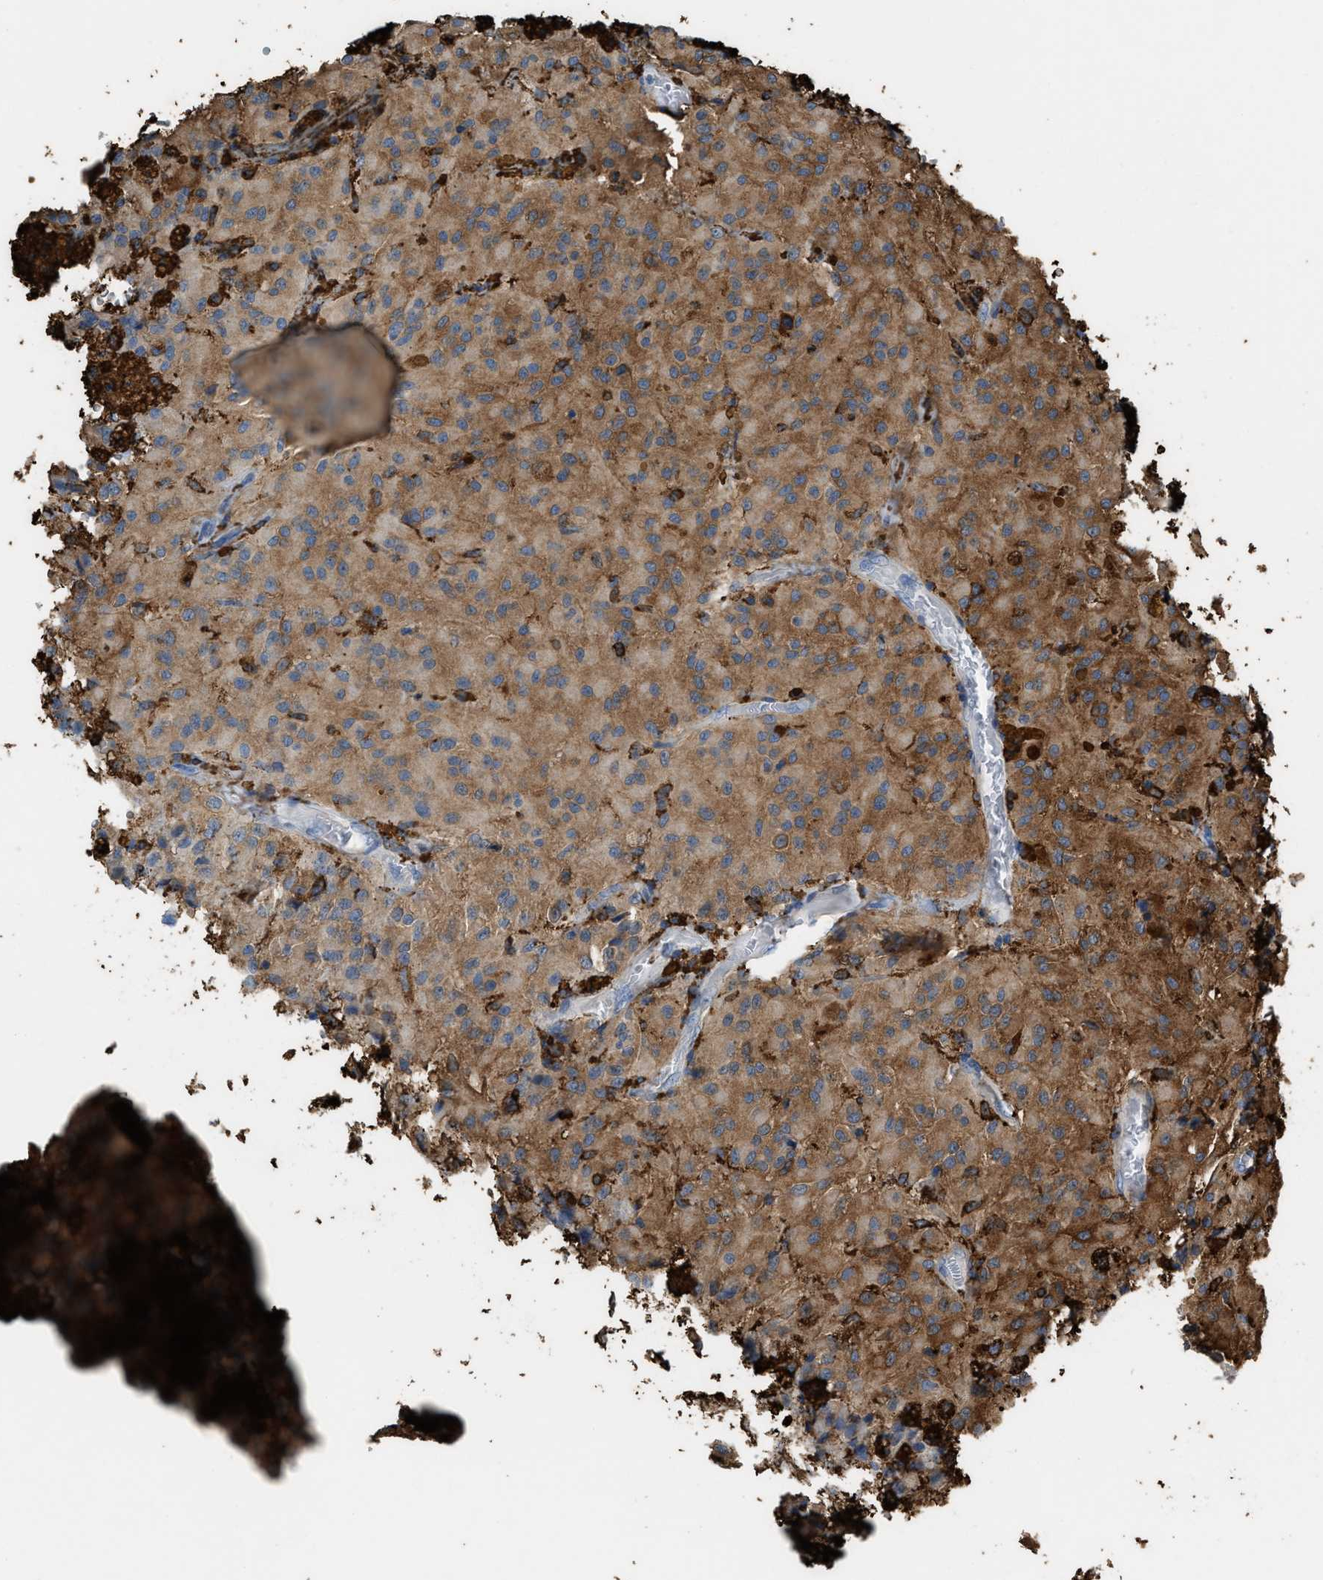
{"staining": {"intensity": "moderate", "quantity": ">75%", "location": "cytoplasmic/membranous"}, "tissue": "glioma", "cell_type": "Tumor cells", "image_type": "cancer", "snomed": [{"axis": "morphology", "description": "Glioma, malignant, High grade"}, {"axis": "topography", "description": "Brain"}], "caption": "Protein analysis of malignant high-grade glioma tissue demonstrates moderate cytoplasmic/membranous expression in about >75% of tumor cells.", "gene": "ATIC", "patient": {"sex": "female", "age": 59}}